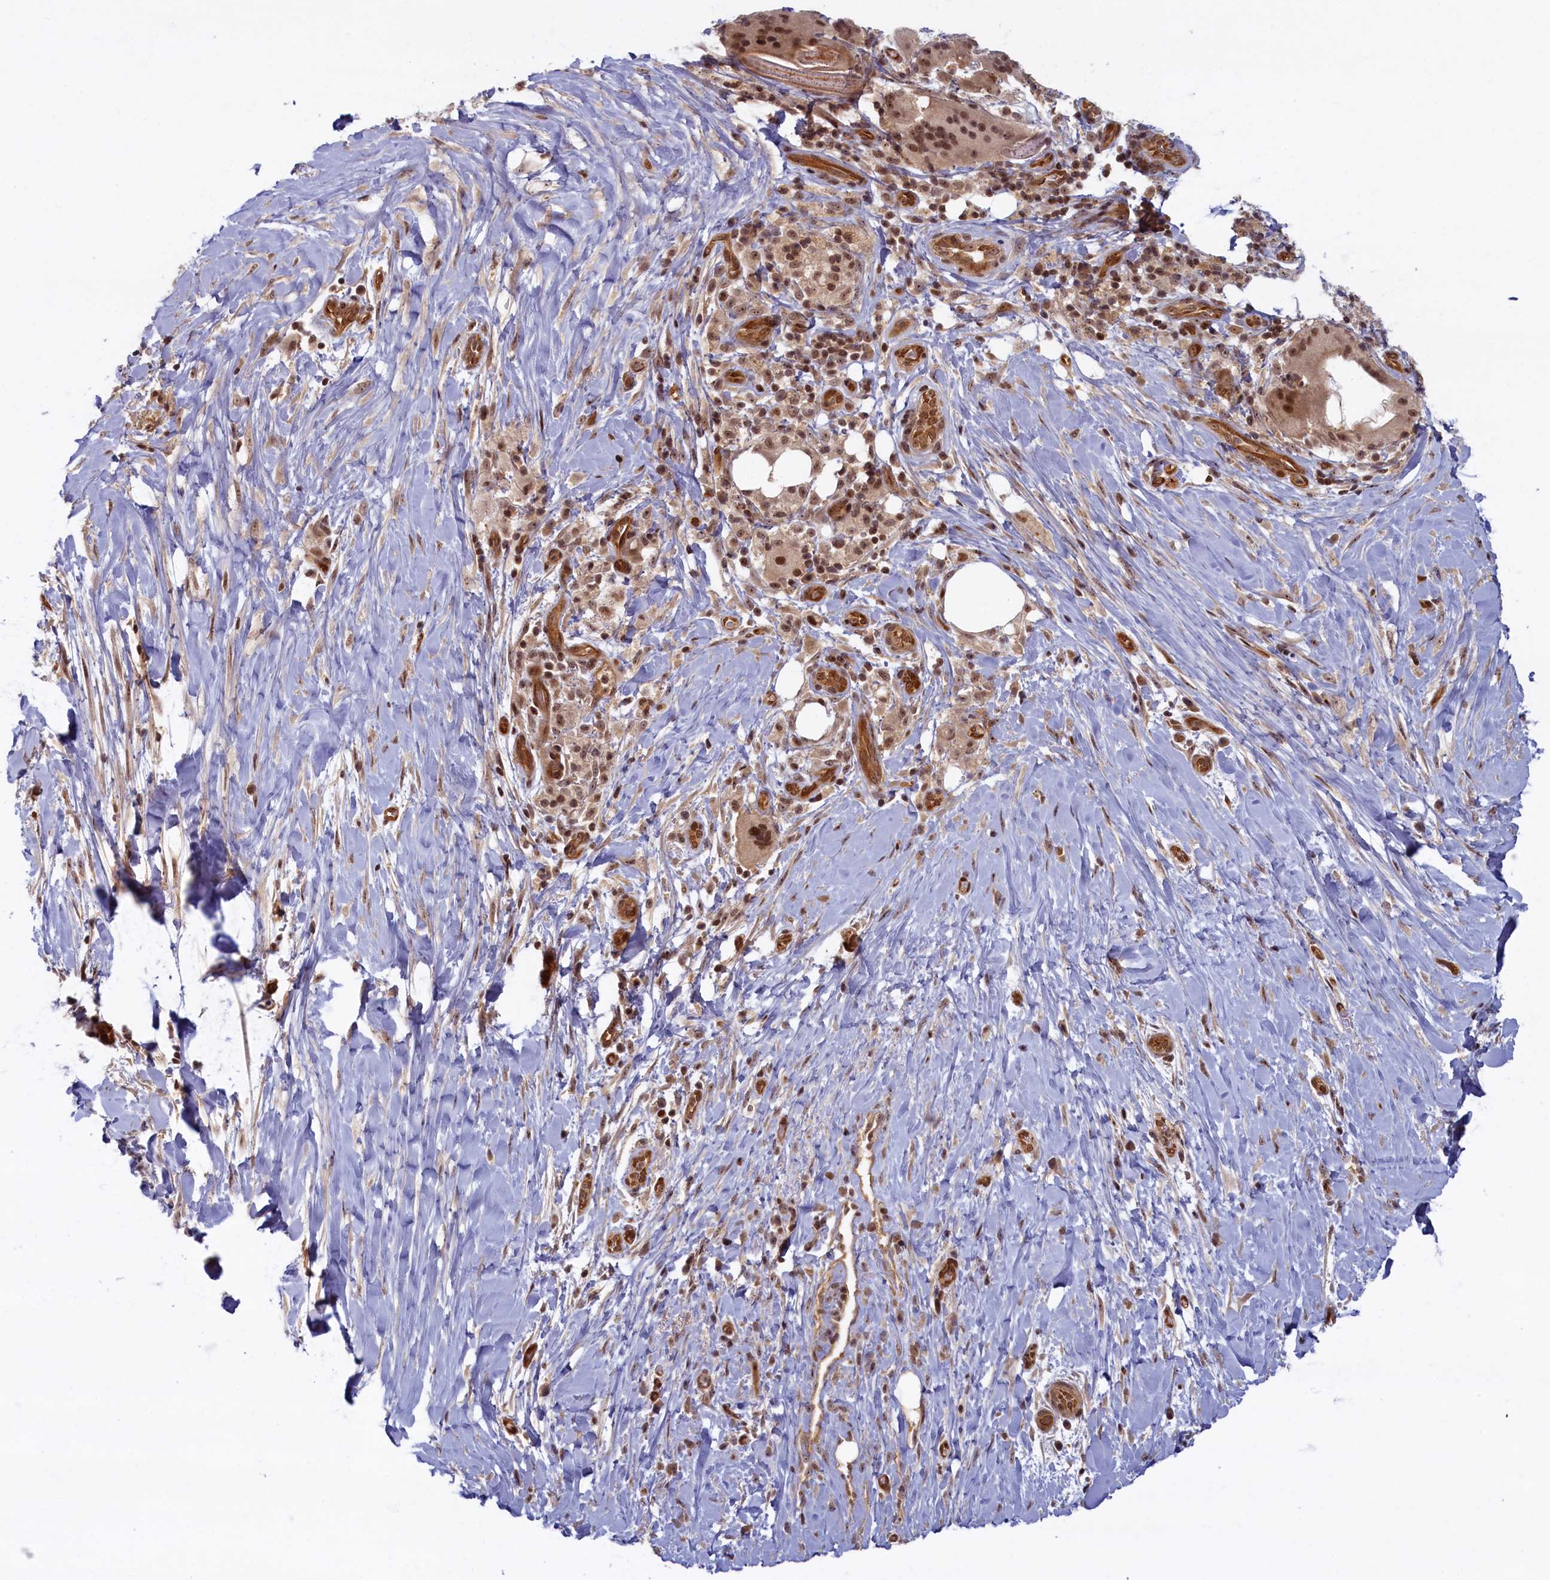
{"staining": {"intensity": "moderate", "quantity": ">75%", "location": "nuclear"}, "tissue": "pancreatic cancer", "cell_type": "Tumor cells", "image_type": "cancer", "snomed": [{"axis": "morphology", "description": "Adenocarcinoma, NOS"}, {"axis": "topography", "description": "Pancreas"}], "caption": "The histopathology image shows staining of pancreatic cancer (adenocarcinoma), revealing moderate nuclear protein positivity (brown color) within tumor cells. The staining is performed using DAB (3,3'-diaminobenzidine) brown chromogen to label protein expression. The nuclei are counter-stained blue using hematoxylin.", "gene": "SNRK", "patient": {"sex": "male", "age": 58}}